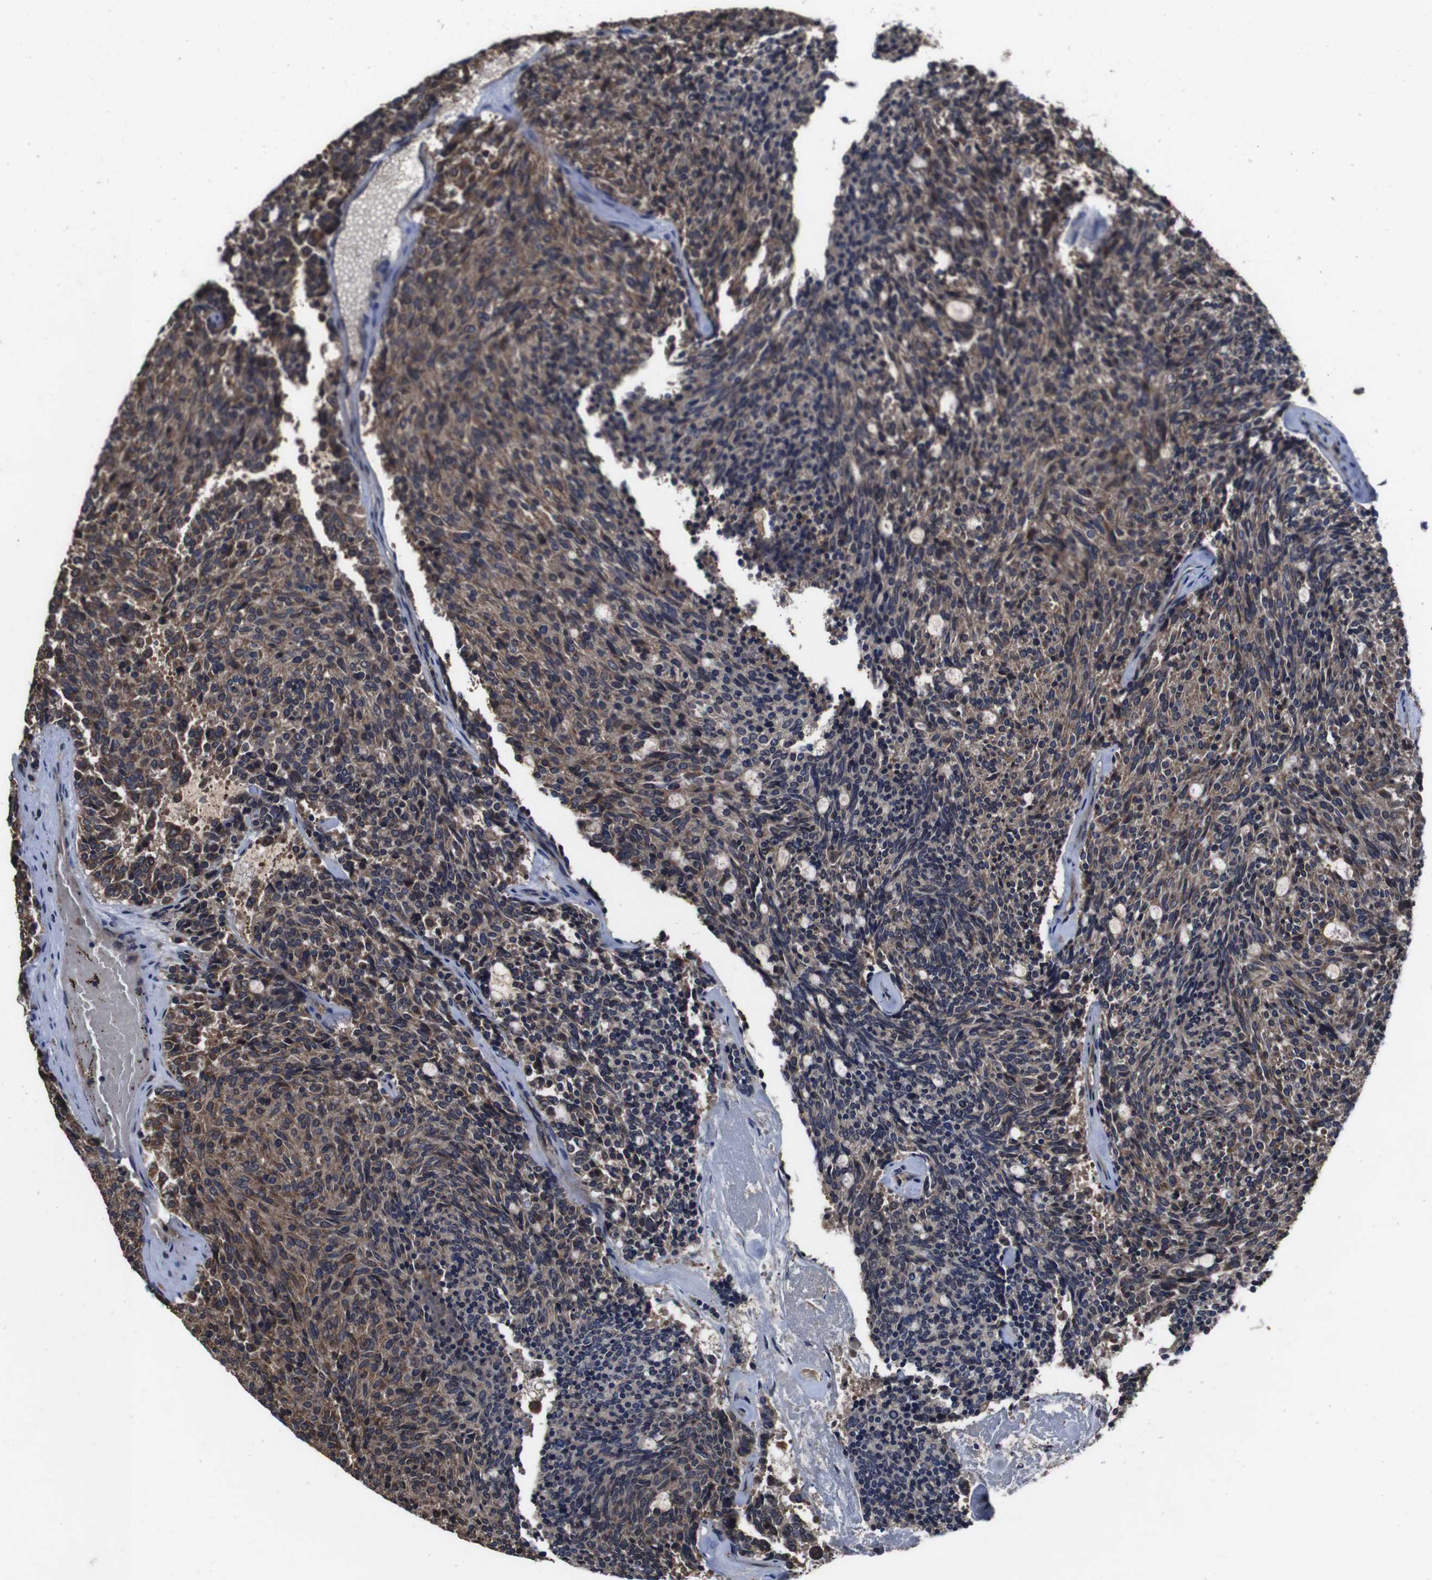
{"staining": {"intensity": "moderate", "quantity": "25%-75%", "location": "cytoplasmic/membranous"}, "tissue": "carcinoid", "cell_type": "Tumor cells", "image_type": "cancer", "snomed": [{"axis": "morphology", "description": "Carcinoid, malignant, NOS"}, {"axis": "topography", "description": "Pancreas"}], "caption": "IHC micrograph of carcinoid stained for a protein (brown), which reveals medium levels of moderate cytoplasmic/membranous staining in approximately 25%-75% of tumor cells.", "gene": "CXCL11", "patient": {"sex": "female", "age": 54}}